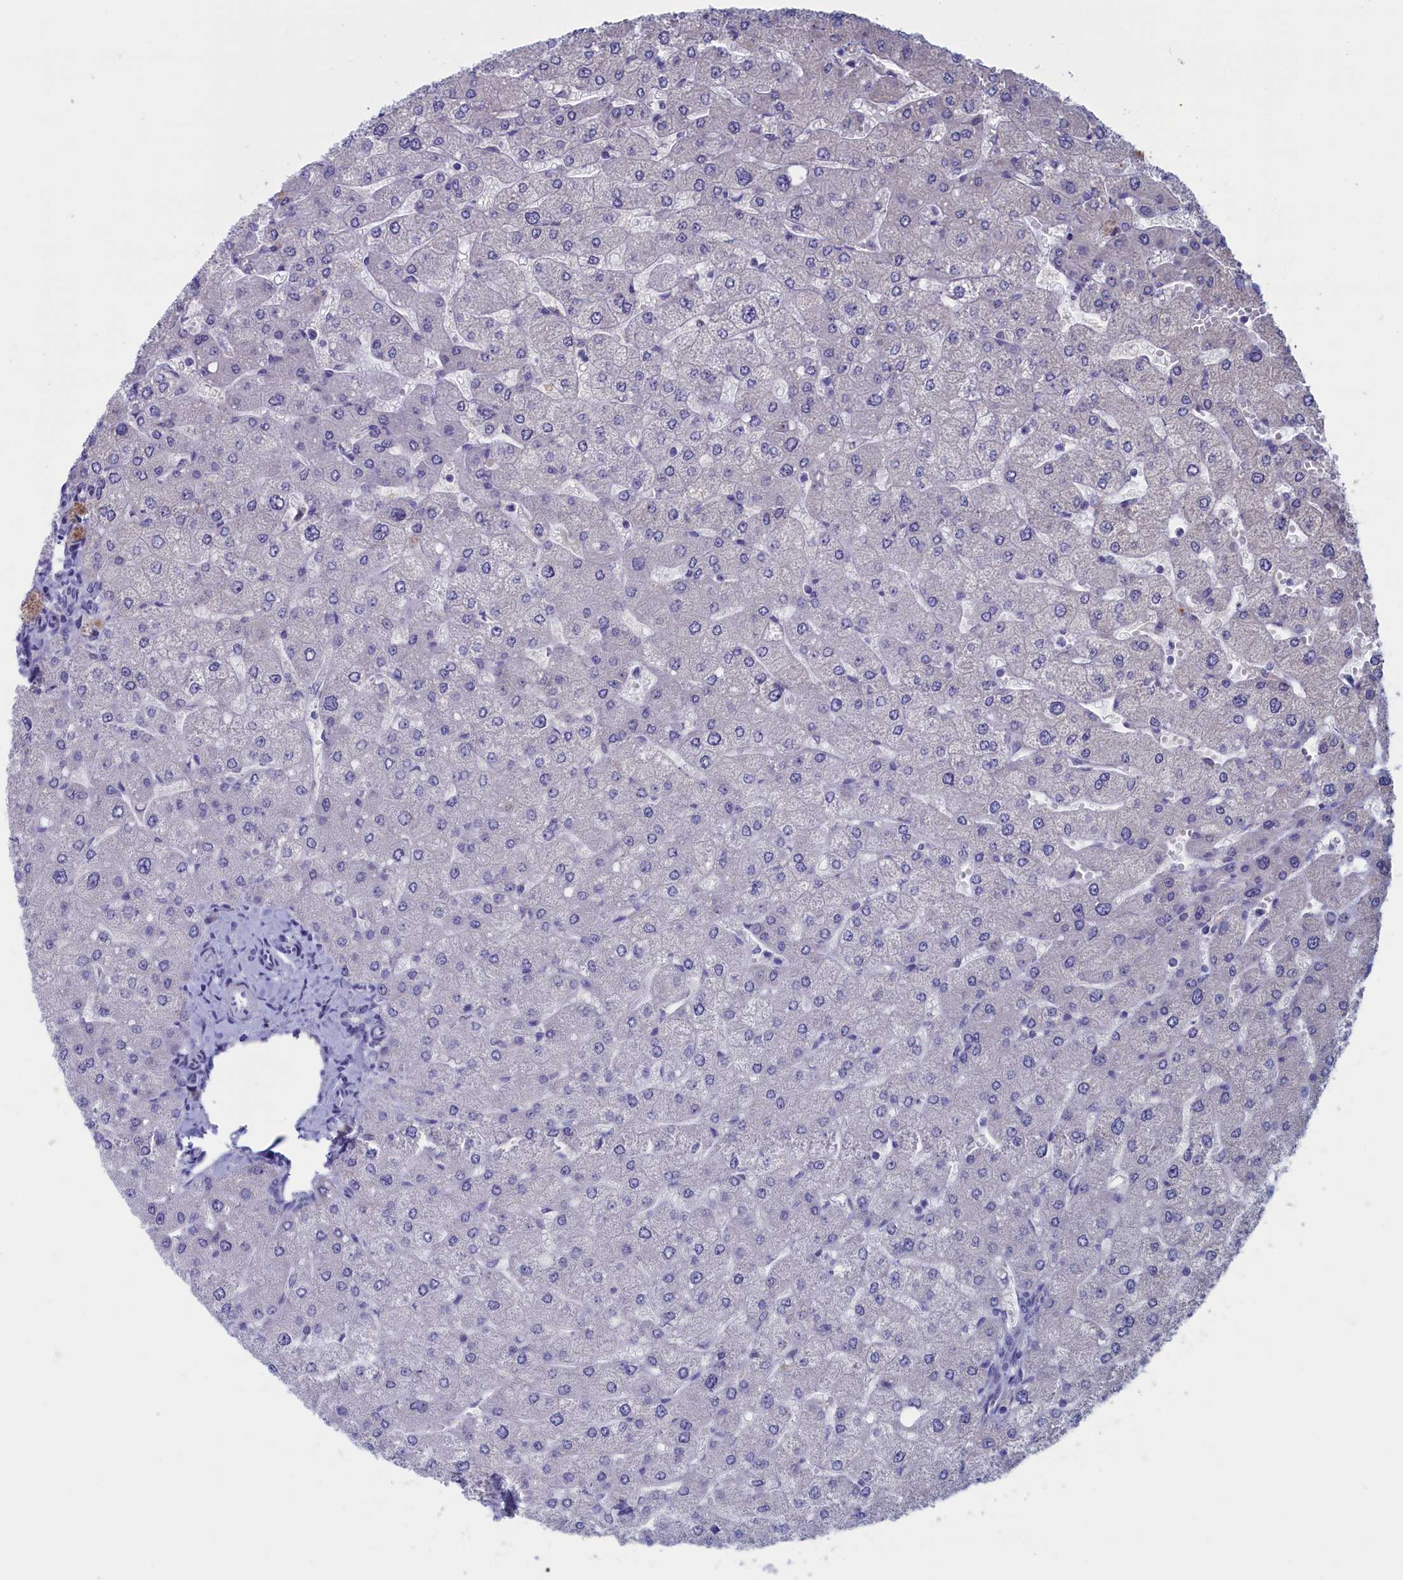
{"staining": {"intensity": "negative", "quantity": "none", "location": "none"}, "tissue": "liver", "cell_type": "Cholangiocytes", "image_type": "normal", "snomed": [{"axis": "morphology", "description": "Normal tissue, NOS"}, {"axis": "topography", "description": "Liver"}], "caption": "Immunohistochemistry of benign liver displays no staining in cholangiocytes. Brightfield microscopy of immunohistochemistry (IHC) stained with DAB (brown) and hematoxylin (blue), captured at high magnification.", "gene": "NIBAN3", "patient": {"sex": "male", "age": 55}}